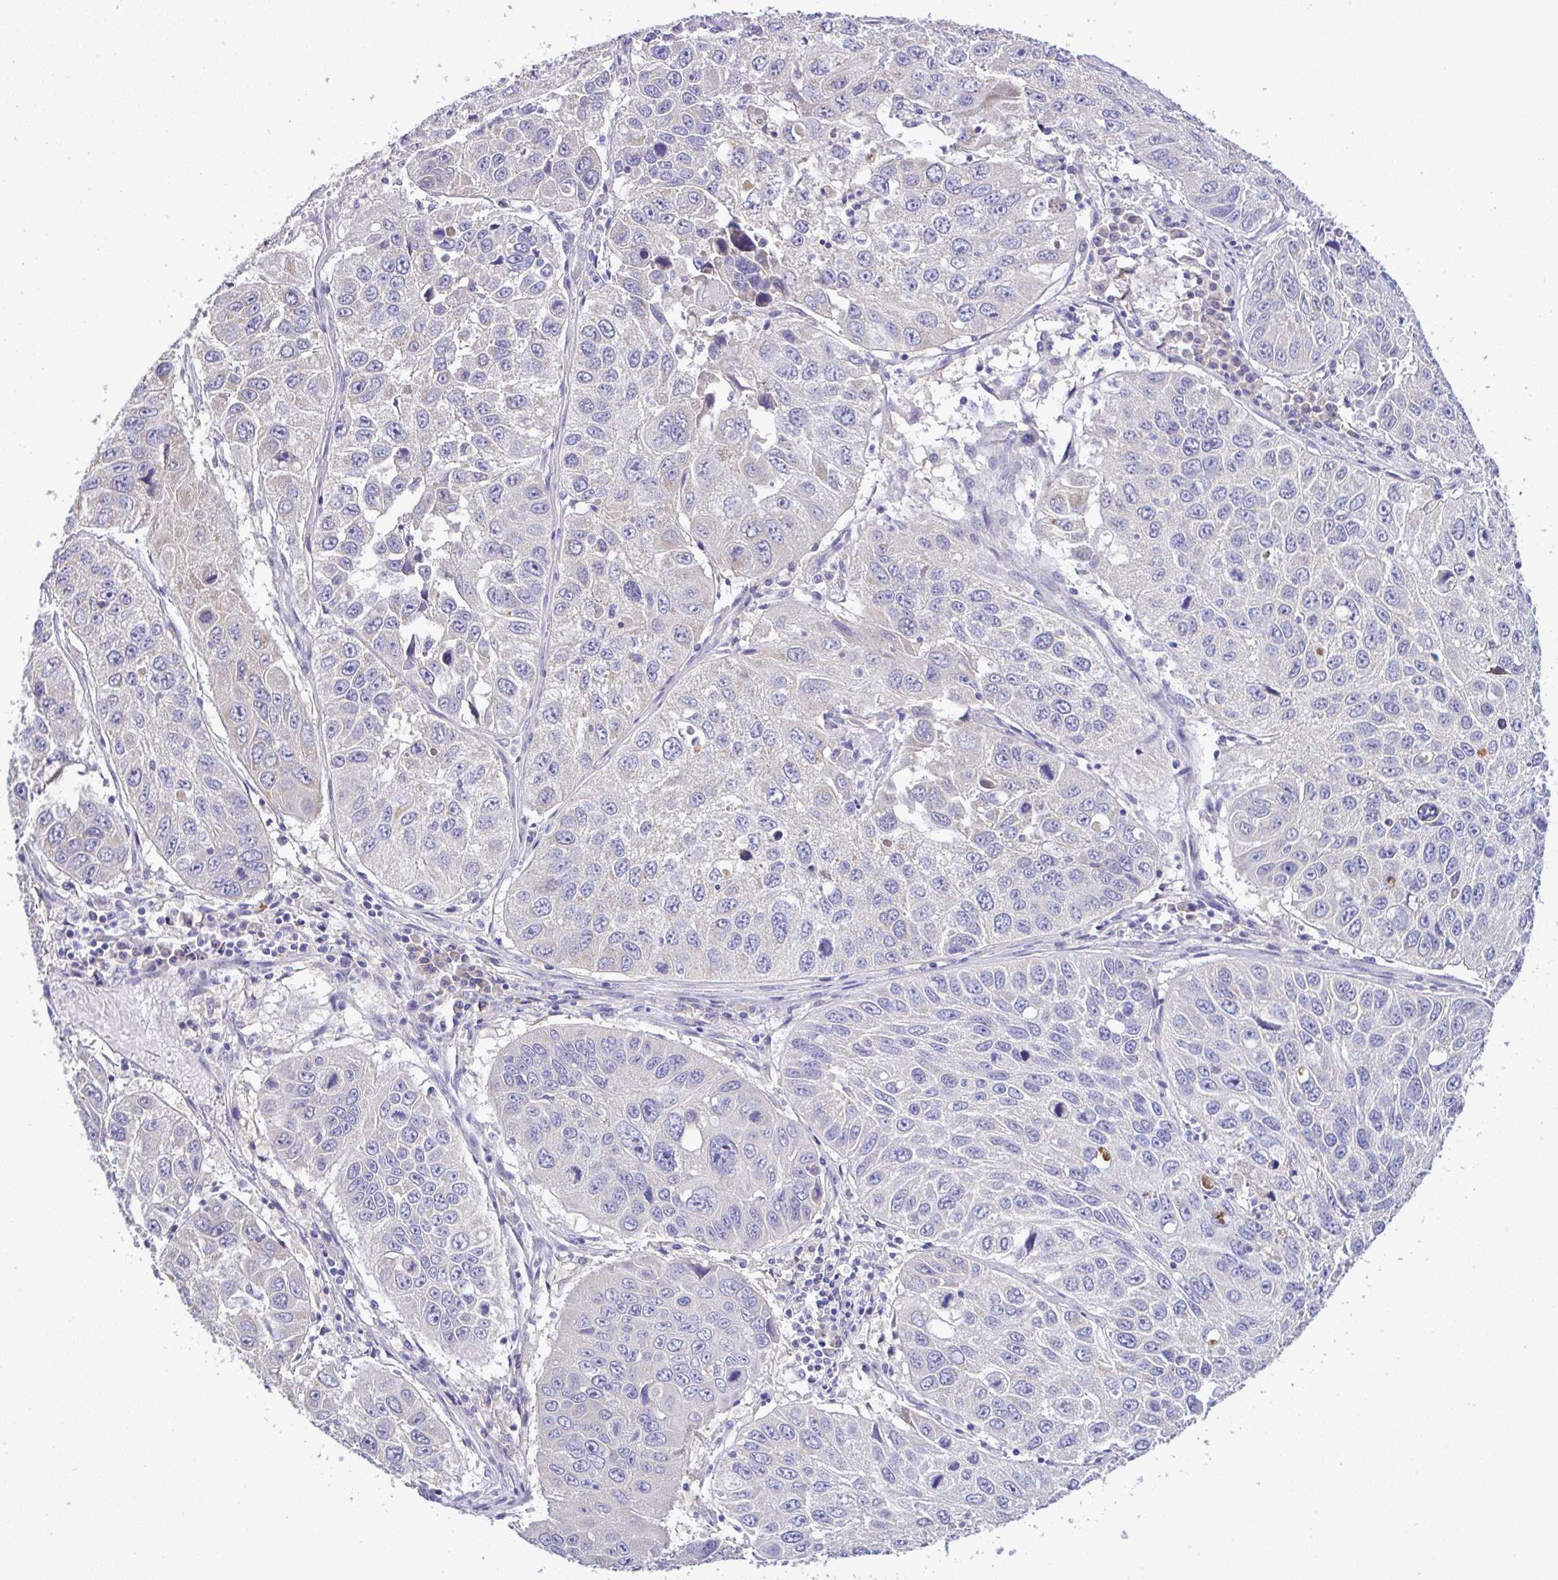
{"staining": {"intensity": "negative", "quantity": "none", "location": "none"}, "tissue": "lung cancer", "cell_type": "Tumor cells", "image_type": "cancer", "snomed": [{"axis": "morphology", "description": "Squamous cell carcinoma, NOS"}, {"axis": "topography", "description": "Lung"}], "caption": "There is no significant staining in tumor cells of squamous cell carcinoma (lung).", "gene": "ST8SIA2", "patient": {"sex": "female", "age": 61}}